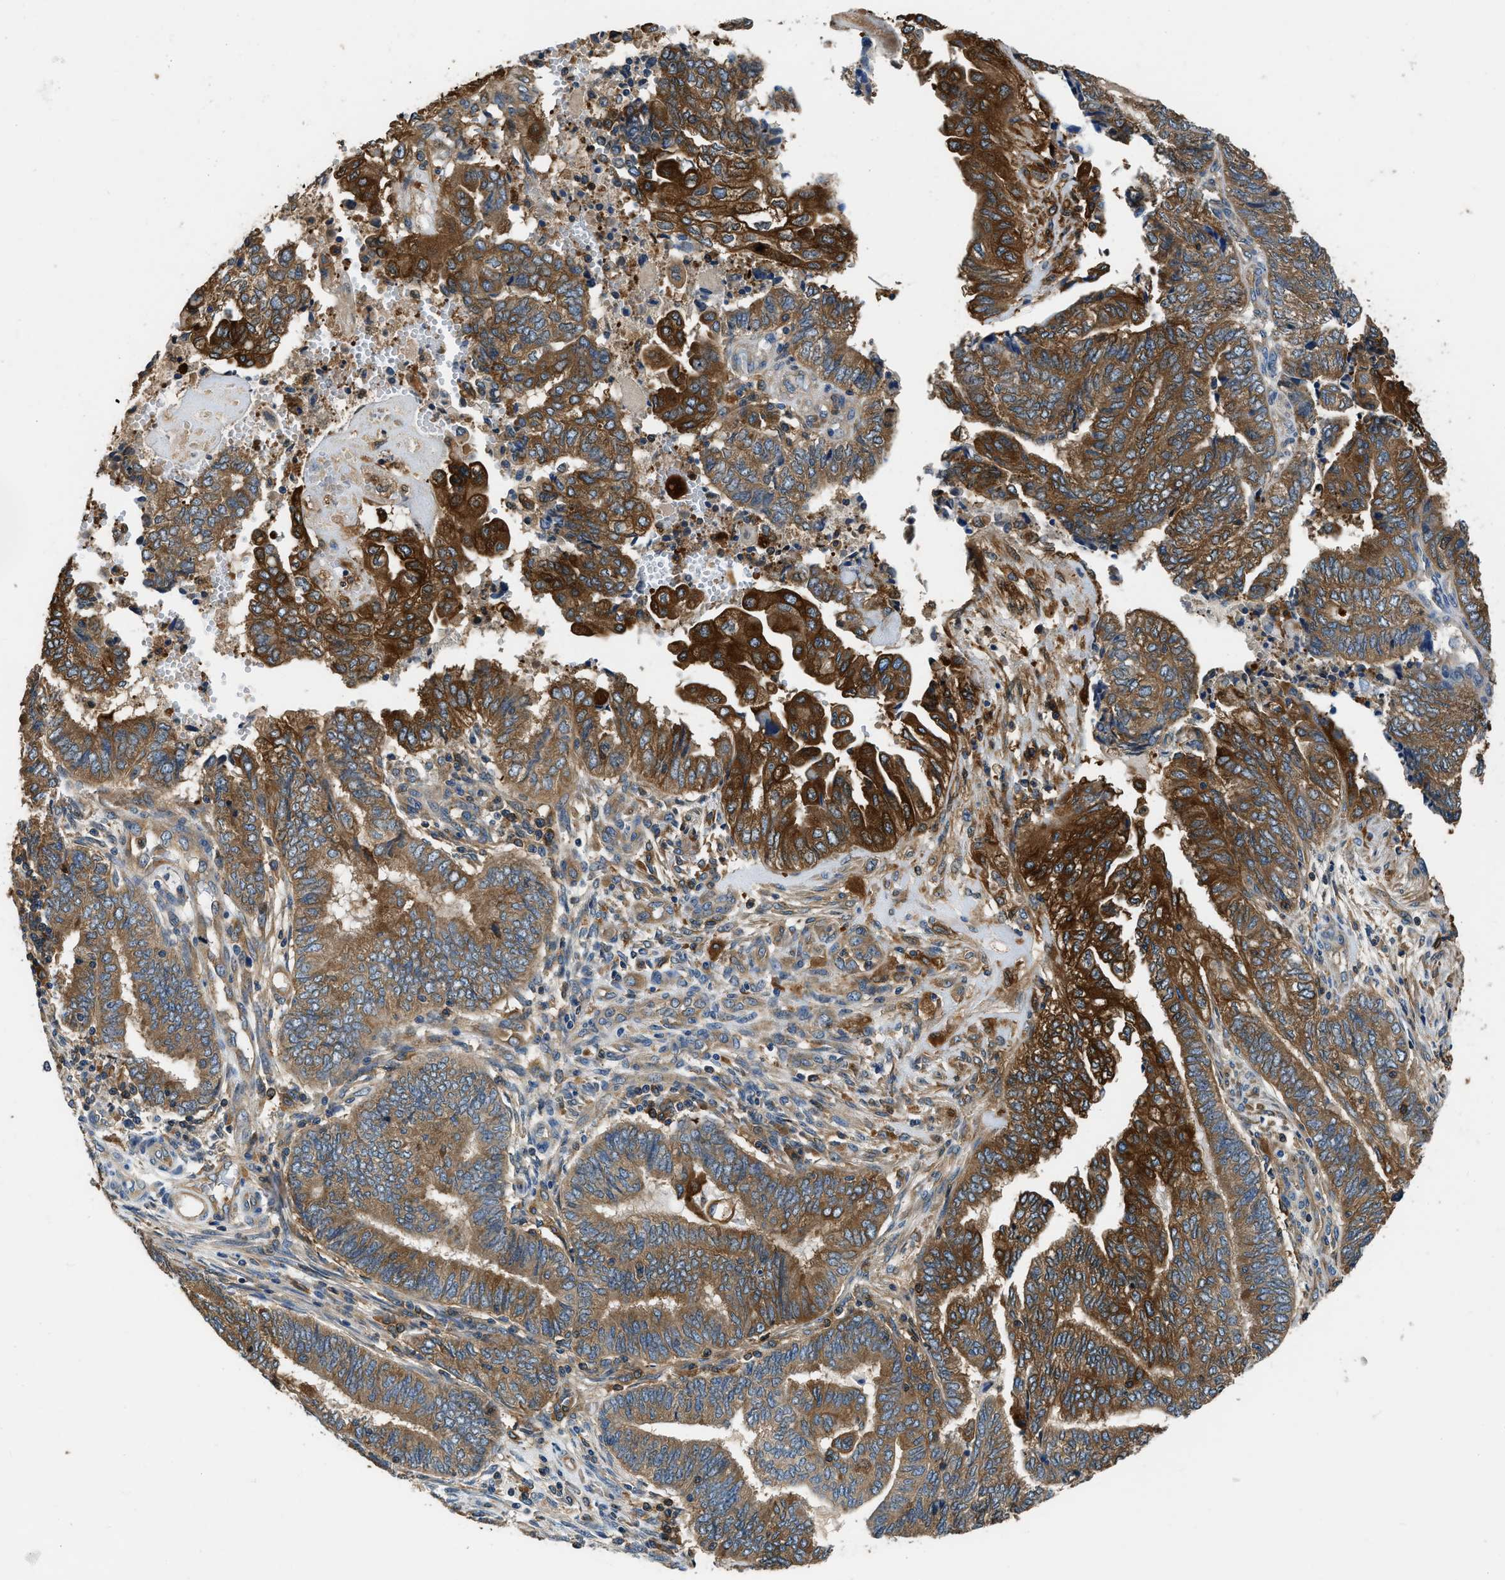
{"staining": {"intensity": "strong", "quantity": ">75%", "location": "cytoplasmic/membranous"}, "tissue": "endometrial cancer", "cell_type": "Tumor cells", "image_type": "cancer", "snomed": [{"axis": "morphology", "description": "Adenocarcinoma, NOS"}, {"axis": "topography", "description": "Uterus"}, {"axis": "topography", "description": "Endometrium"}], "caption": "DAB (3,3'-diaminobenzidine) immunohistochemical staining of endometrial cancer demonstrates strong cytoplasmic/membranous protein positivity in approximately >75% of tumor cells.", "gene": "PKM", "patient": {"sex": "female", "age": 70}}